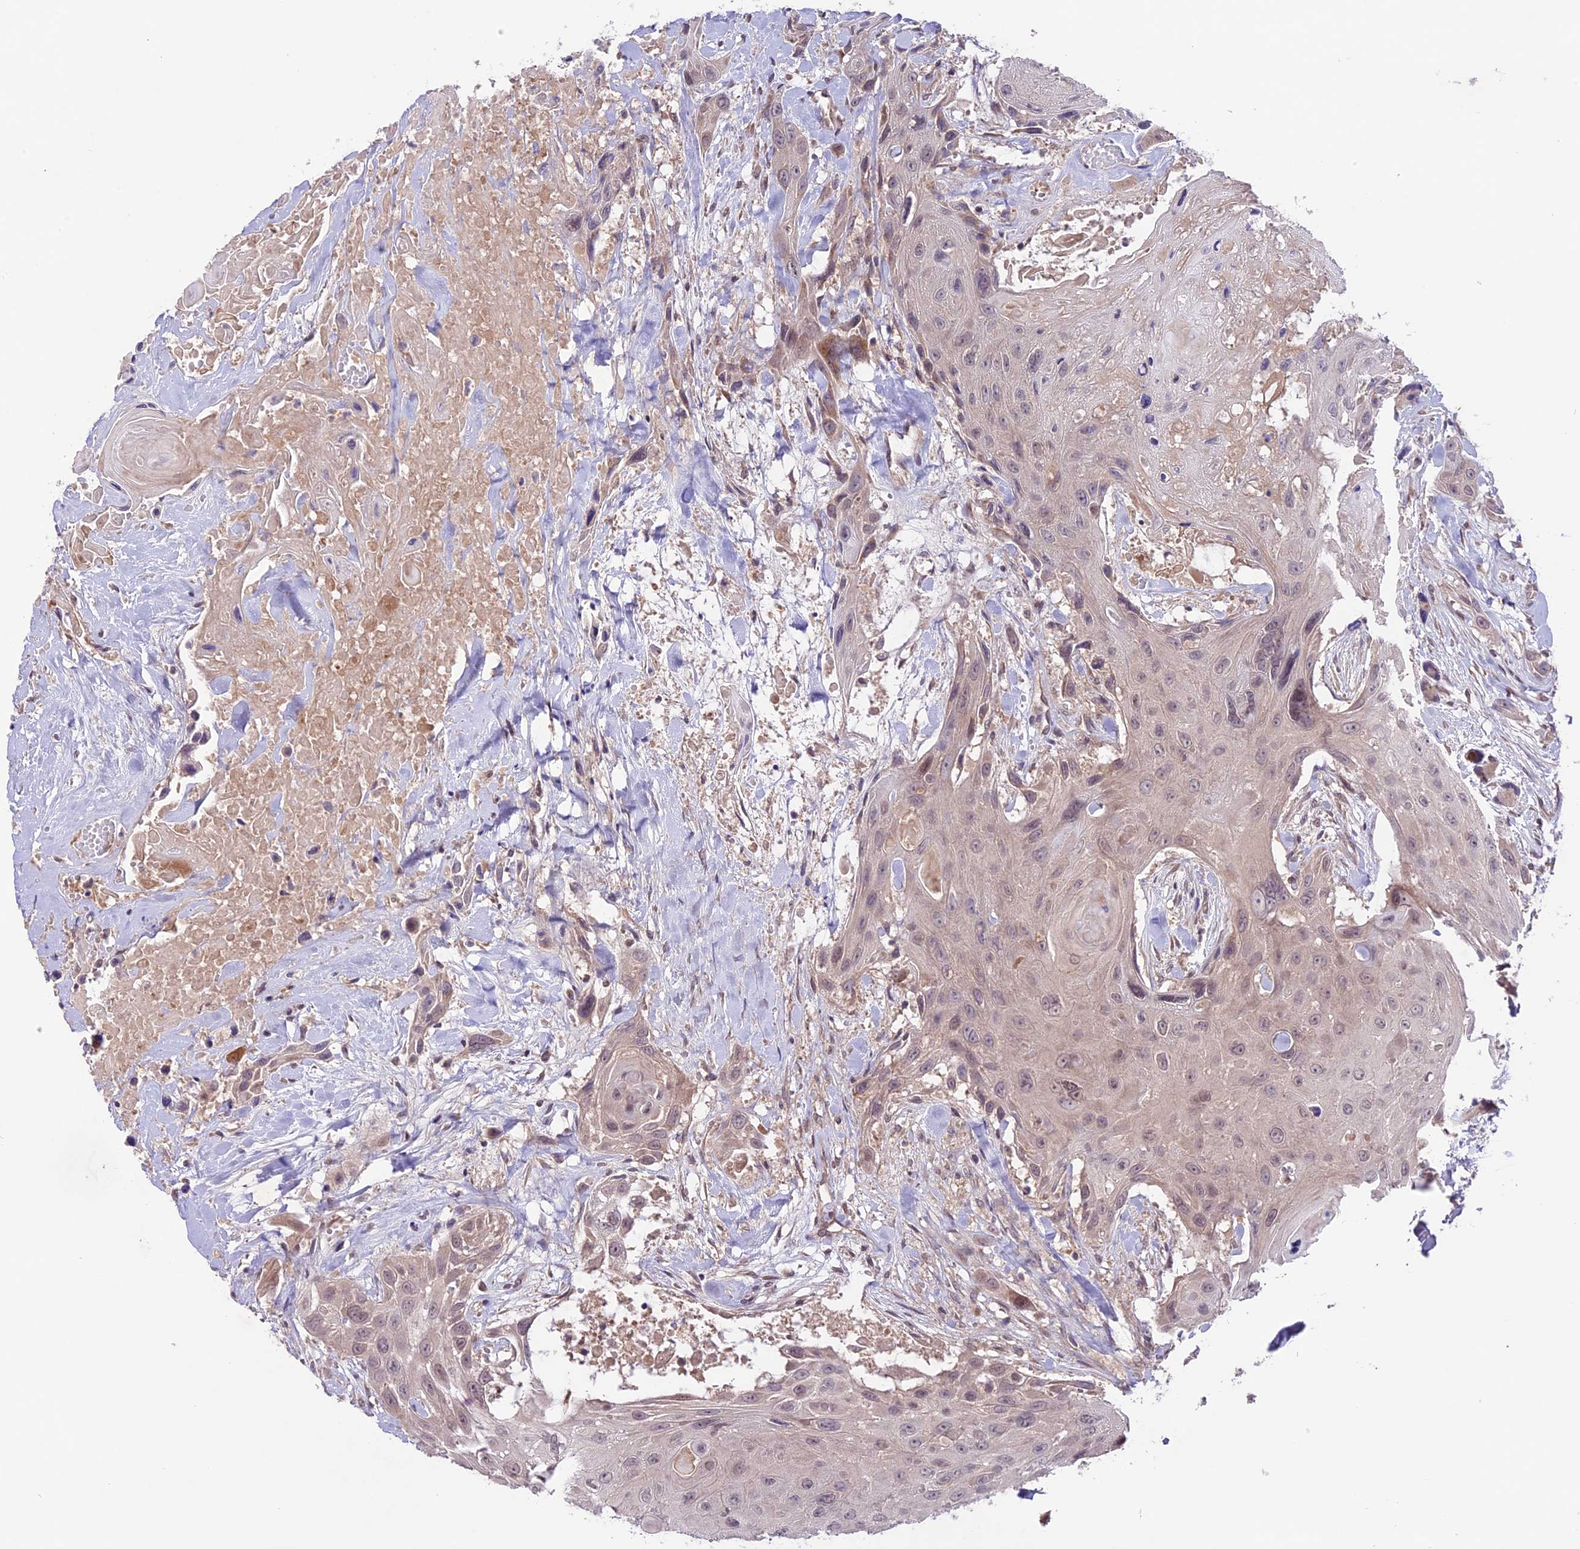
{"staining": {"intensity": "weak", "quantity": "<25%", "location": "nuclear"}, "tissue": "head and neck cancer", "cell_type": "Tumor cells", "image_type": "cancer", "snomed": [{"axis": "morphology", "description": "Squamous cell carcinoma, NOS"}, {"axis": "topography", "description": "Head-Neck"}], "caption": "Micrograph shows no significant protein positivity in tumor cells of head and neck squamous cell carcinoma. Nuclei are stained in blue.", "gene": "SPRED1", "patient": {"sex": "male", "age": 81}}